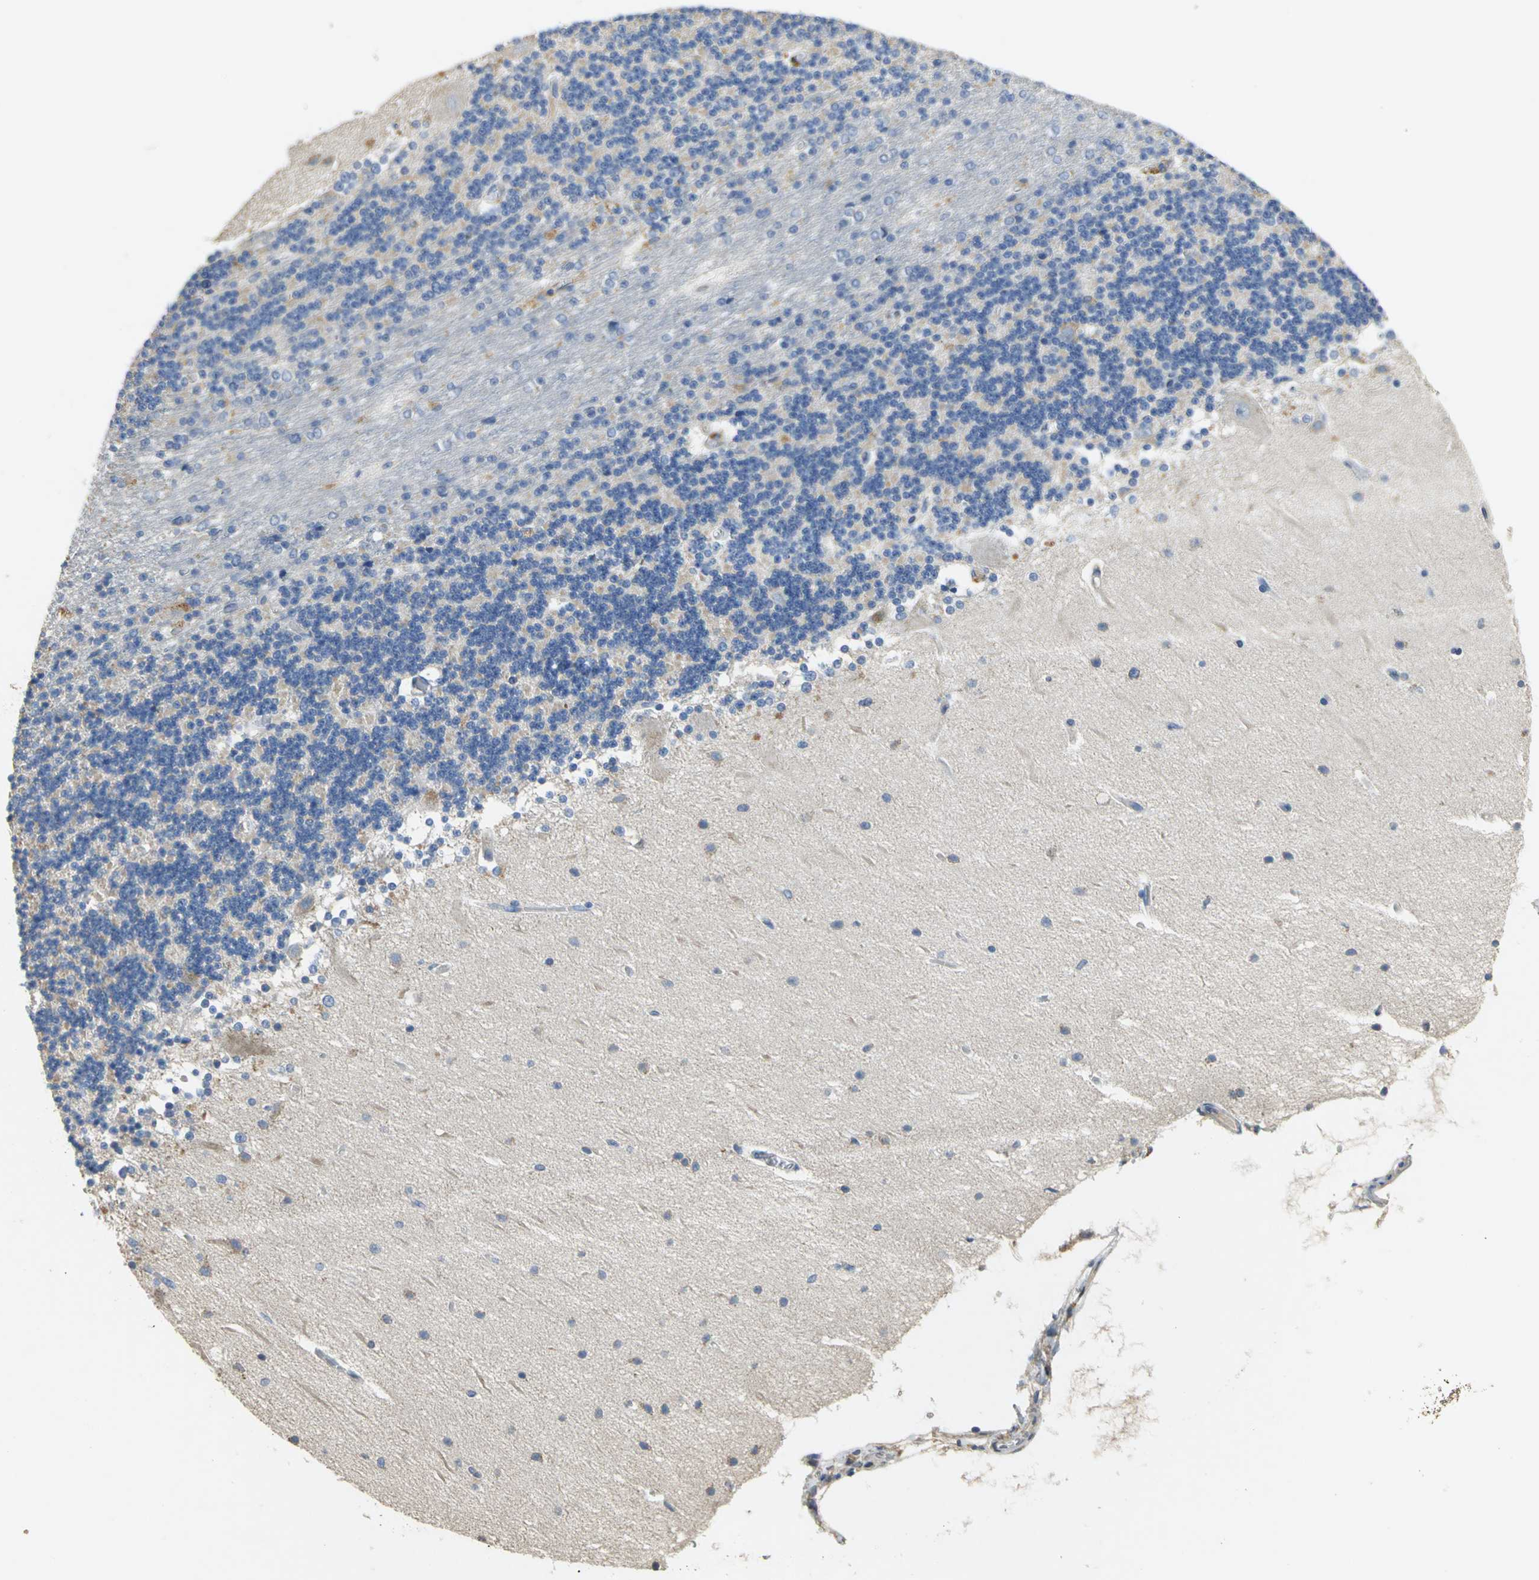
{"staining": {"intensity": "weak", "quantity": "25%-75%", "location": "cytoplasmic/membranous"}, "tissue": "cerebellum", "cell_type": "Cells in granular layer", "image_type": "normal", "snomed": [{"axis": "morphology", "description": "Normal tissue, NOS"}, {"axis": "topography", "description": "Cerebellum"}], "caption": "High-magnification brightfield microscopy of unremarkable cerebellum stained with DAB (brown) and counterstained with hematoxylin (blue). cells in granular layer exhibit weak cytoplasmic/membranous expression is identified in approximately25%-75% of cells. Using DAB (brown) and hematoxylin (blue) stains, captured at high magnification using brightfield microscopy.", "gene": "IL17RB", "patient": {"sex": "female", "age": 54}}